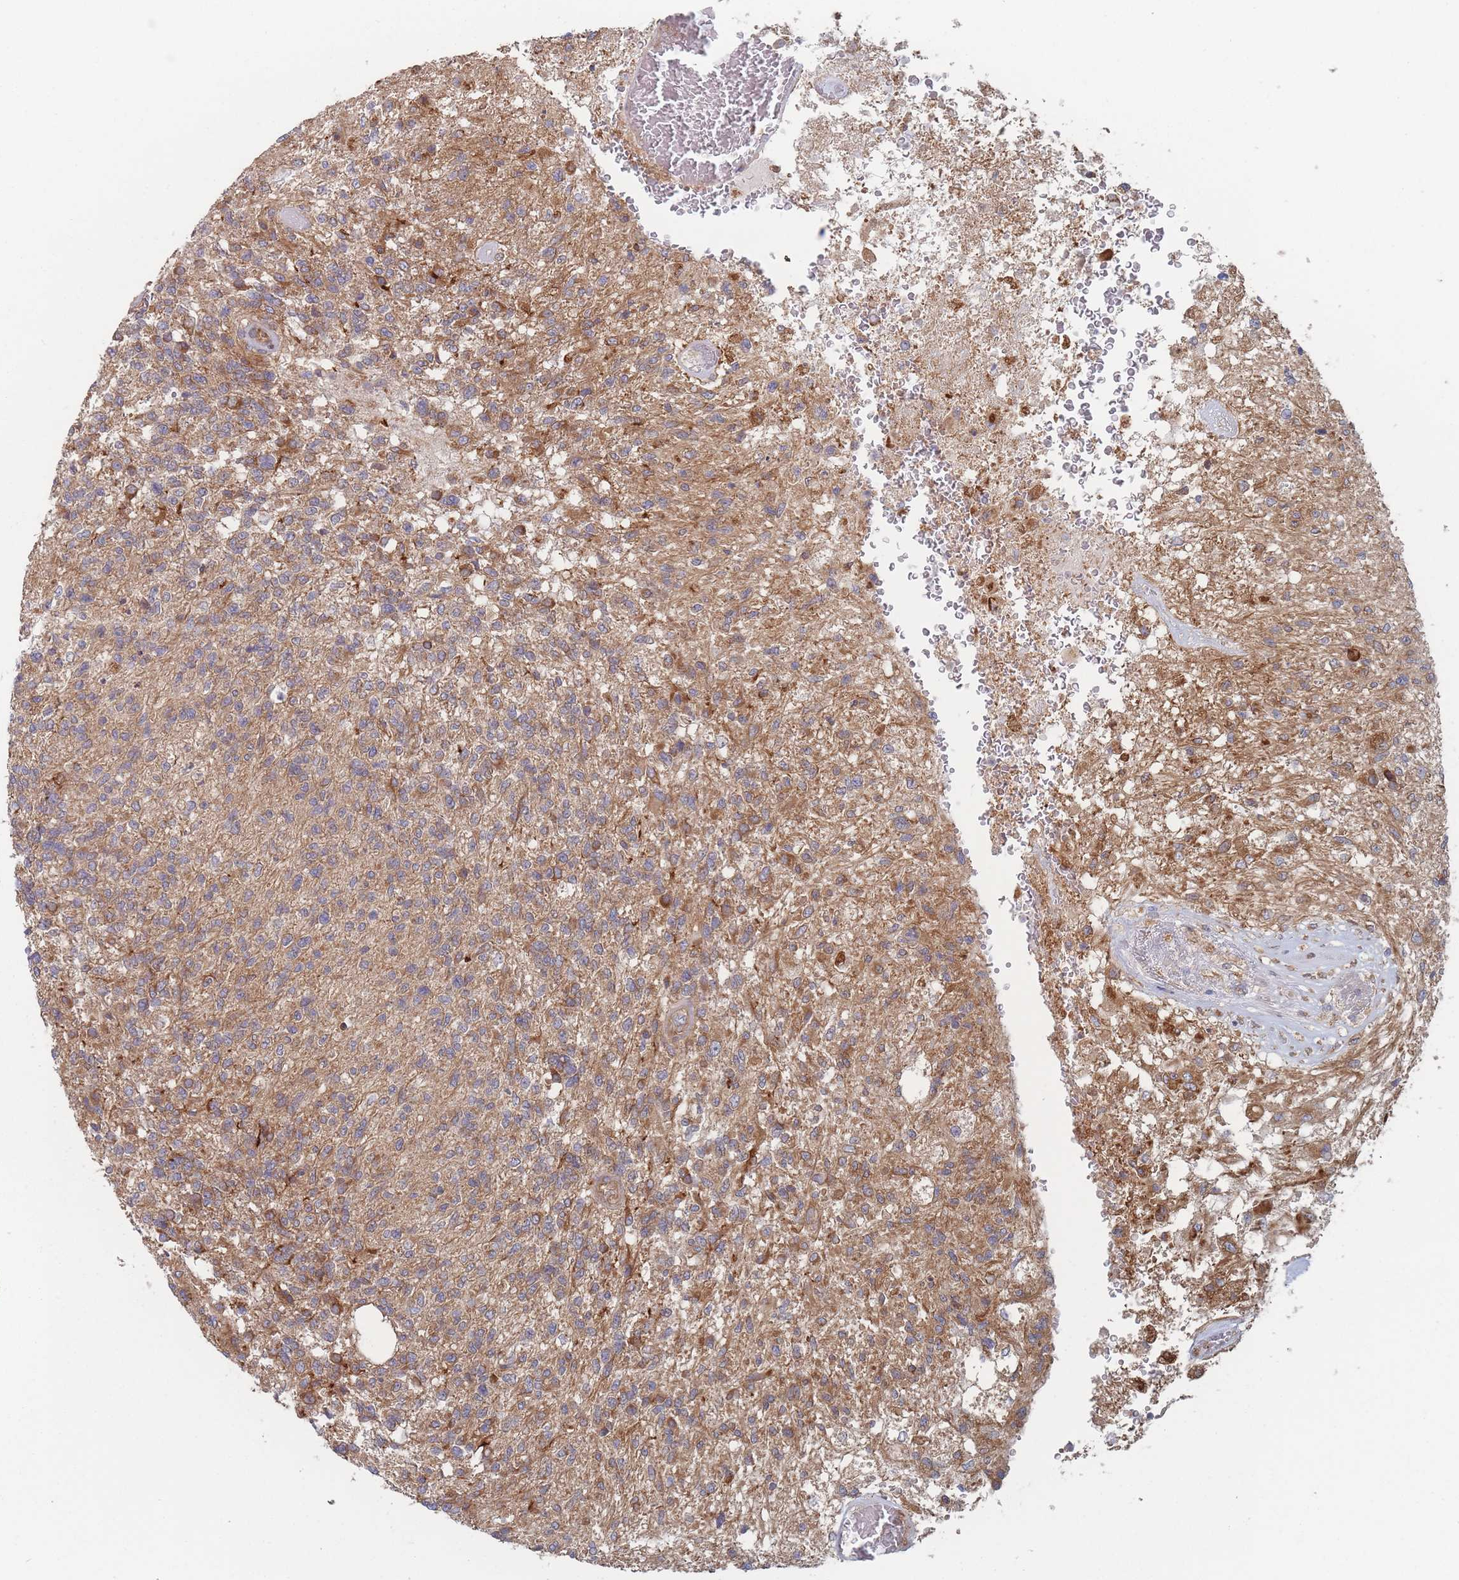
{"staining": {"intensity": "moderate", "quantity": ">75%", "location": "cytoplasmic/membranous"}, "tissue": "glioma", "cell_type": "Tumor cells", "image_type": "cancer", "snomed": [{"axis": "morphology", "description": "Glioma, malignant, High grade"}, {"axis": "topography", "description": "Brain"}], "caption": "Immunohistochemistry (IHC) micrograph of glioma stained for a protein (brown), which demonstrates medium levels of moderate cytoplasmic/membranous positivity in approximately >75% of tumor cells.", "gene": "KDSR", "patient": {"sex": "male", "age": 56}}